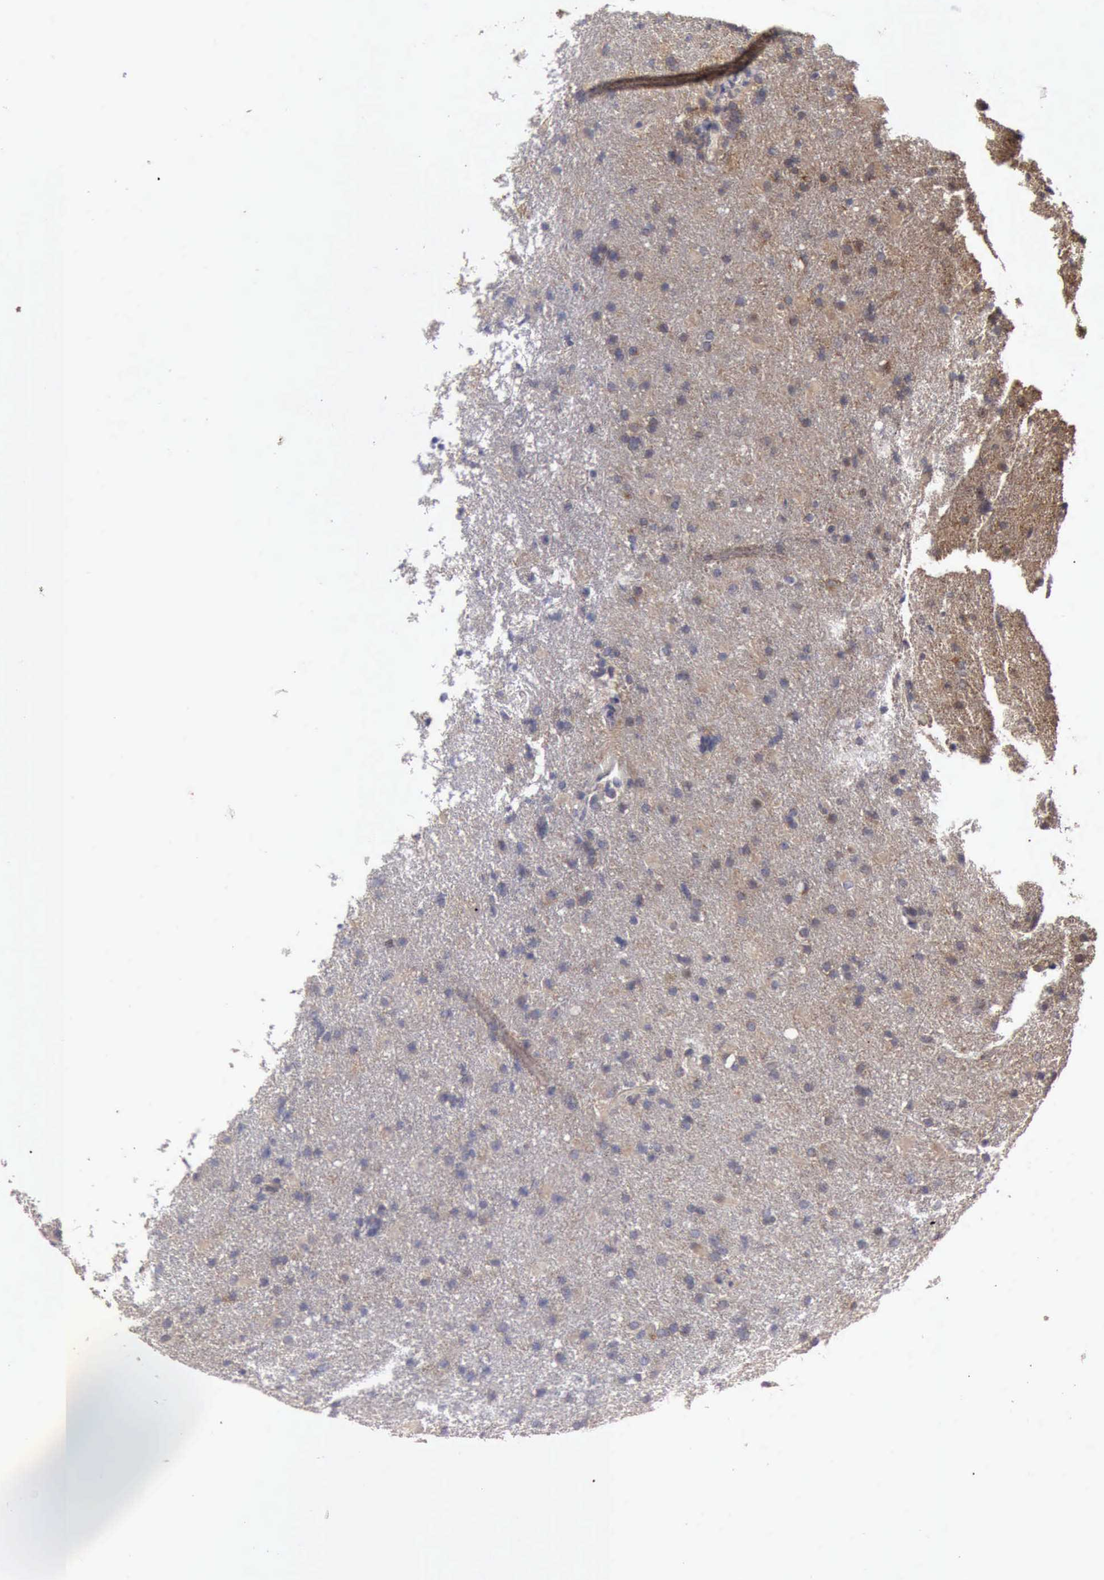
{"staining": {"intensity": "negative", "quantity": "none", "location": "none"}, "tissue": "glioma", "cell_type": "Tumor cells", "image_type": "cancer", "snomed": [{"axis": "morphology", "description": "Glioma, malignant, High grade"}, {"axis": "topography", "description": "Brain"}], "caption": "Tumor cells are negative for brown protein staining in malignant glioma (high-grade).", "gene": "BMX", "patient": {"sex": "male", "age": 68}}